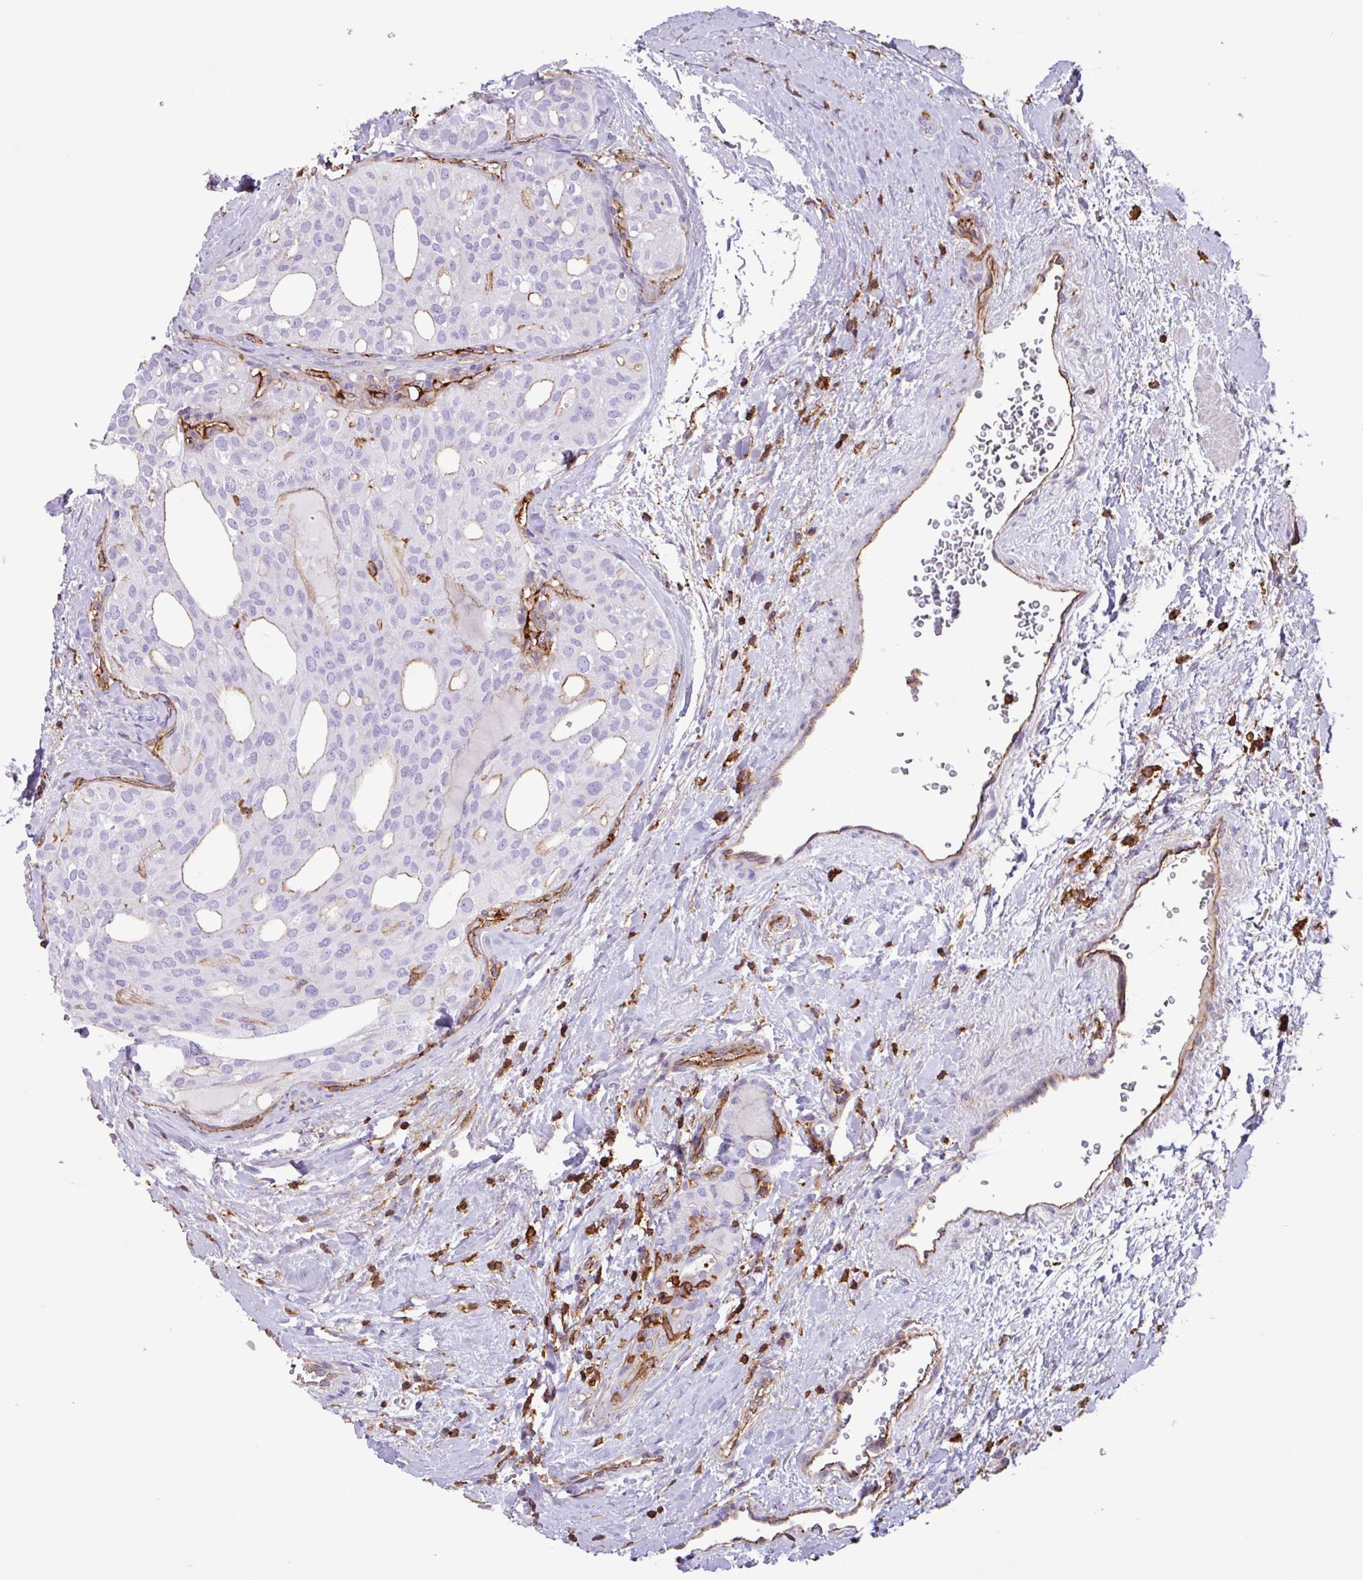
{"staining": {"intensity": "negative", "quantity": "none", "location": "none"}, "tissue": "thyroid cancer", "cell_type": "Tumor cells", "image_type": "cancer", "snomed": [{"axis": "morphology", "description": "Follicular adenoma carcinoma, NOS"}, {"axis": "topography", "description": "Thyroid gland"}], "caption": "This is an IHC histopathology image of follicular adenoma carcinoma (thyroid). There is no expression in tumor cells.", "gene": "PPP1R18", "patient": {"sex": "male", "age": 75}}